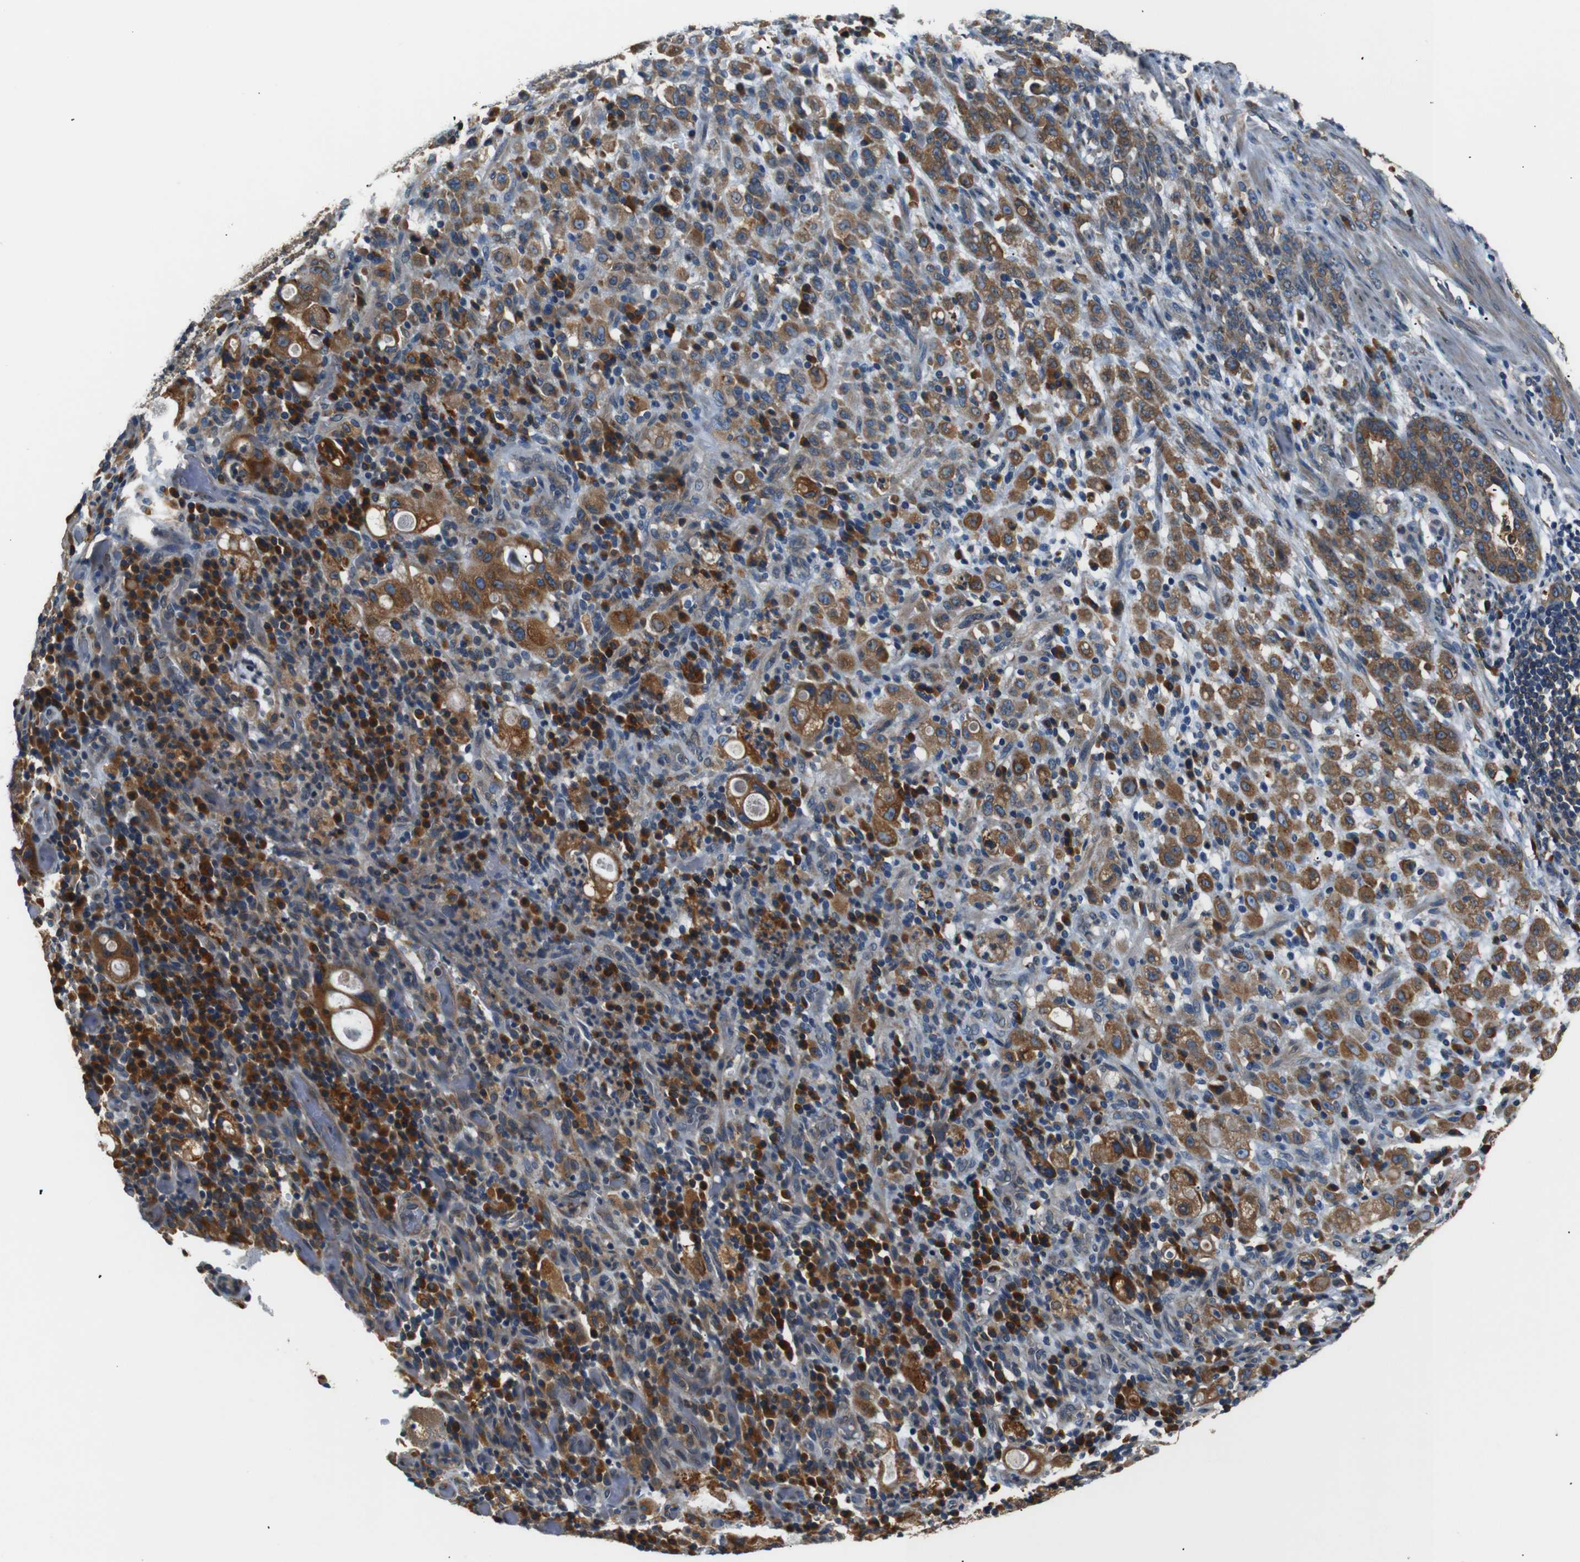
{"staining": {"intensity": "moderate", "quantity": ">75%", "location": "cytoplasmic/membranous"}, "tissue": "stomach cancer", "cell_type": "Tumor cells", "image_type": "cancer", "snomed": [{"axis": "morphology", "description": "Adenocarcinoma, NOS"}, {"axis": "topography", "description": "Stomach, lower"}], "caption": "The immunohistochemical stain shows moderate cytoplasmic/membranous positivity in tumor cells of adenocarcinoma (stomach) tissue.", "gene": "TMED2", "patient": {"sex": "male", "age": 88}}